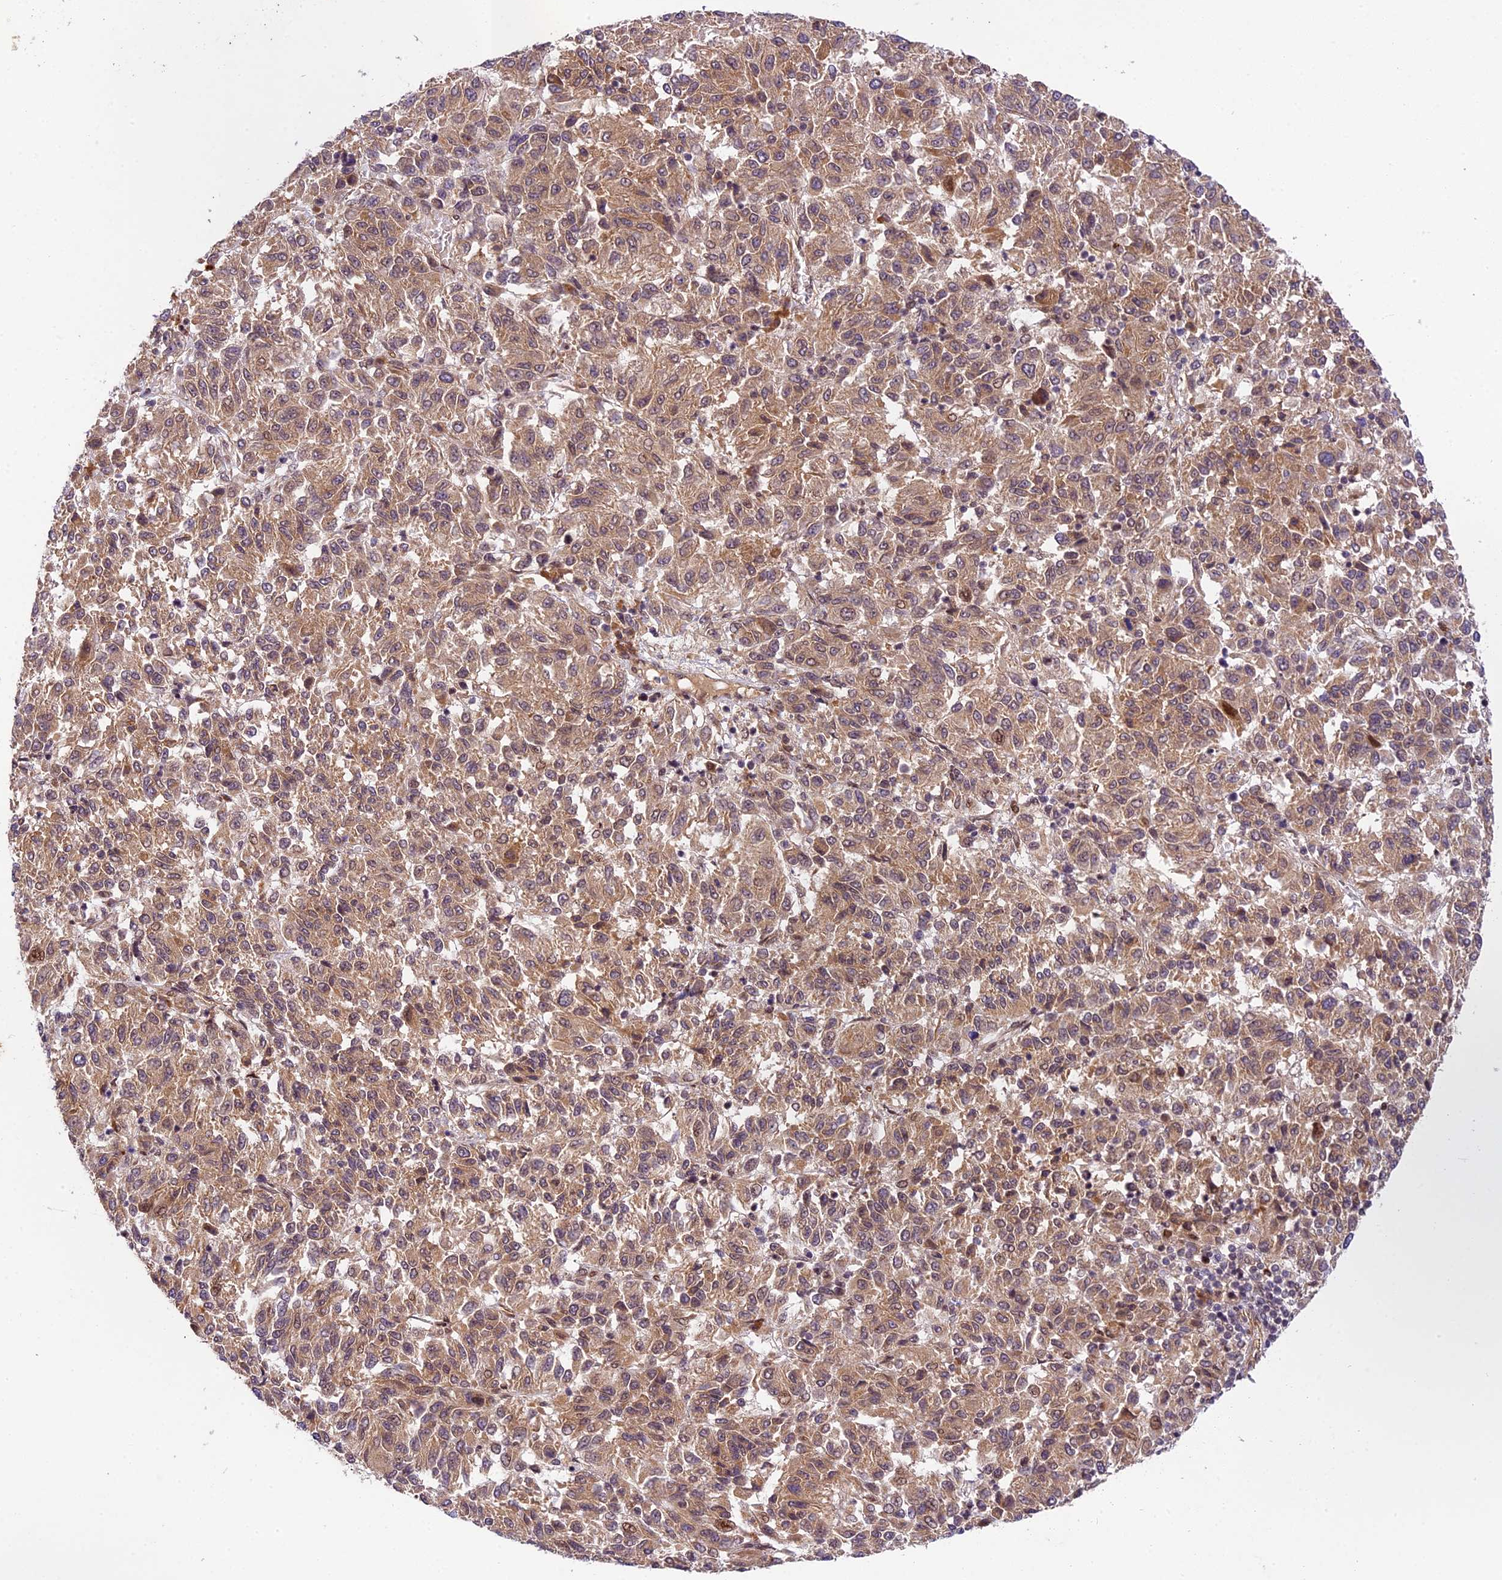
{"staining": {"intensity": "moderate", "quantity": ">75%", "location": "cytoplasmic/membranous,nuclear"}, "tissue": "melanoma", "cell_type": "Tumor cells", "image_type": "cancer", "snomed": [{"axis": "morphology", "description": "Malignant melanoma, Metastatic site"}, {"axis": "topography", "description": "Lung"}], "caption": "A high-resolution image shows IHC staining of melanoma, which reveals moderate cytoplasmic/membranous and nuclear positivity in about >75% of tumor cells. The protein of interest is shown in brown color, while the nuclei are stained blue.", "gene": "NEK8", "patient": {"sex": "male", "age": 64}}